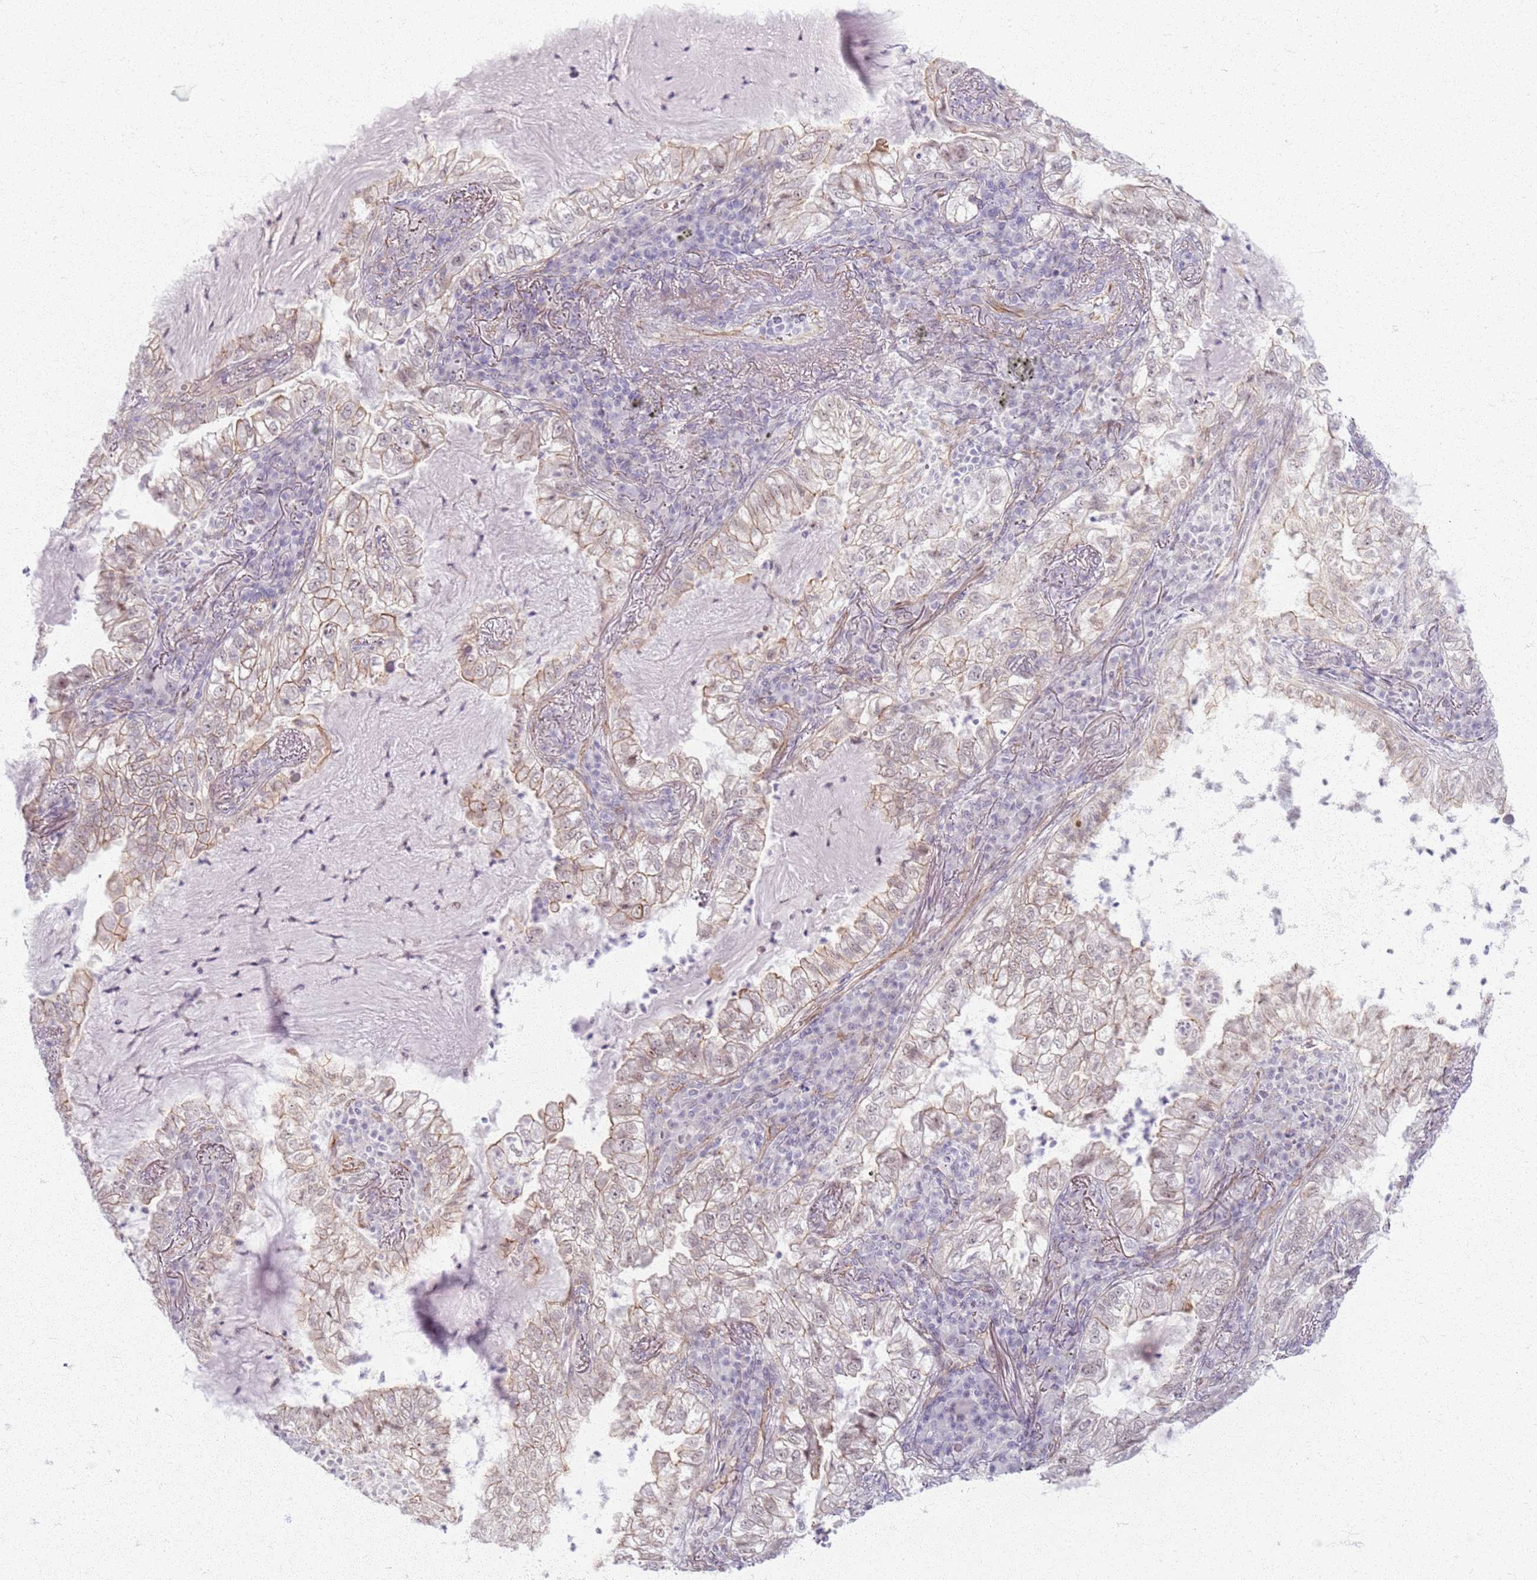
{"staining": {"intensity": "weak", "quantity": "25%-75%", "location": "cytoplasmic/membranous"}, "tissue": "lung cancer", "cell_type": "Tumor cells", "image_type": "cancer", "snomed": [{"axis": "morphology", "description": "Adenocarcinoma, NOS"}, {"axis": "topography", "description": "Lung"}], "caption": "The photomicrograph displays staining of lung adenocarcinoma, revealing weak cytoplasmic/membranous protein expression (brown color) within tumor cells.", "gene": "KCNA5", "patient": {"sex": "female", "age": 73}}